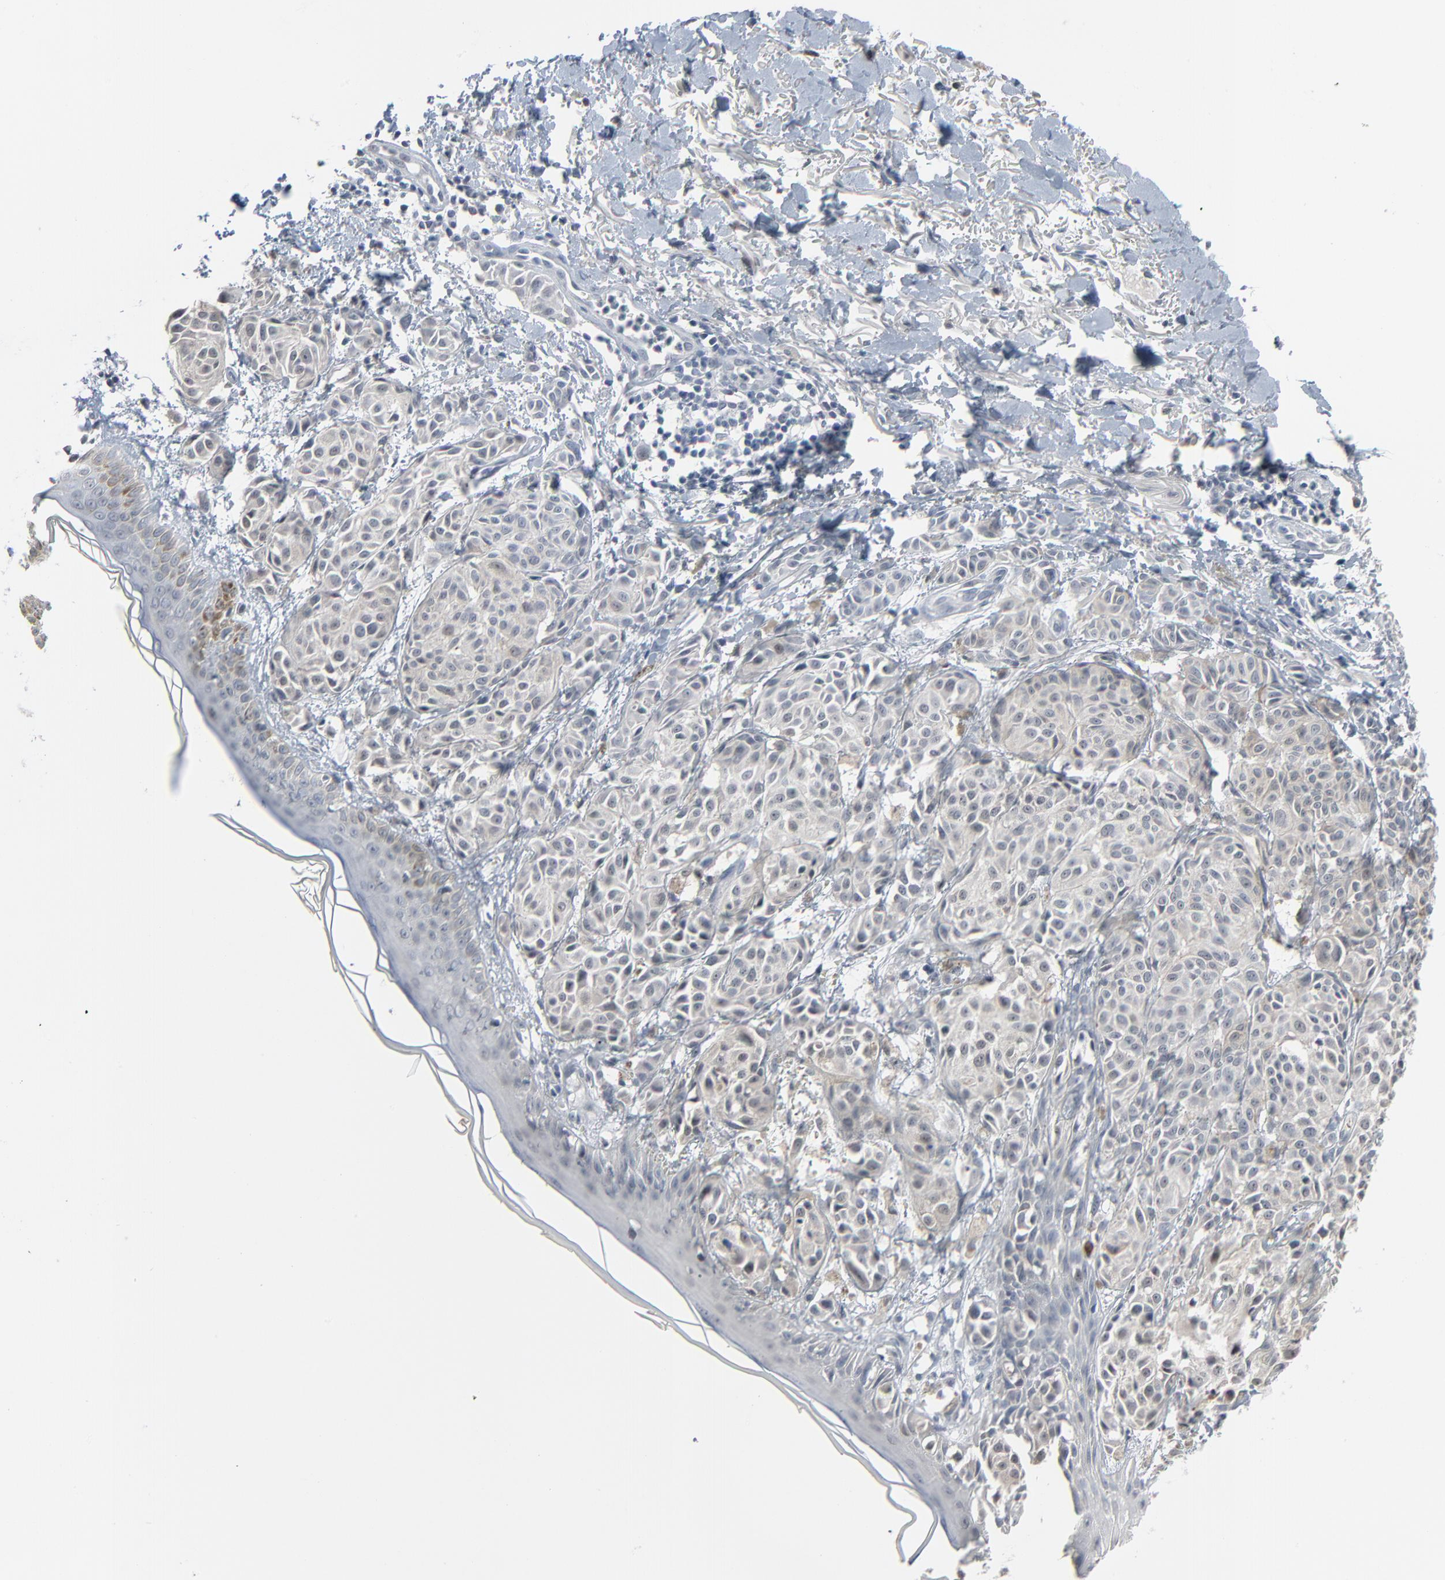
{"staining": {"intensity": "weak", "quantity": "25%-75%", "location": "cytoplasmic/membranous"}, "tissue": "melanoma", "cell_type": "Tumor cells", "image_type": "cancer", "snomed": [{"axis": "morphology", "description": "Malignant melanoma, NOS"}, {"axis": "topography", "description": "Skin"}], "caption": "Immunohistochemistry (IHC) (DAB (3,3'-diaminobenzidine)) staining of human melanoma demonstrates weak cytoplasmic/membranous protein expression in approximately 25%-75% of tumor cells.", "gene": "SAGE1", "patient": {"sex": "male", "age": 76}}